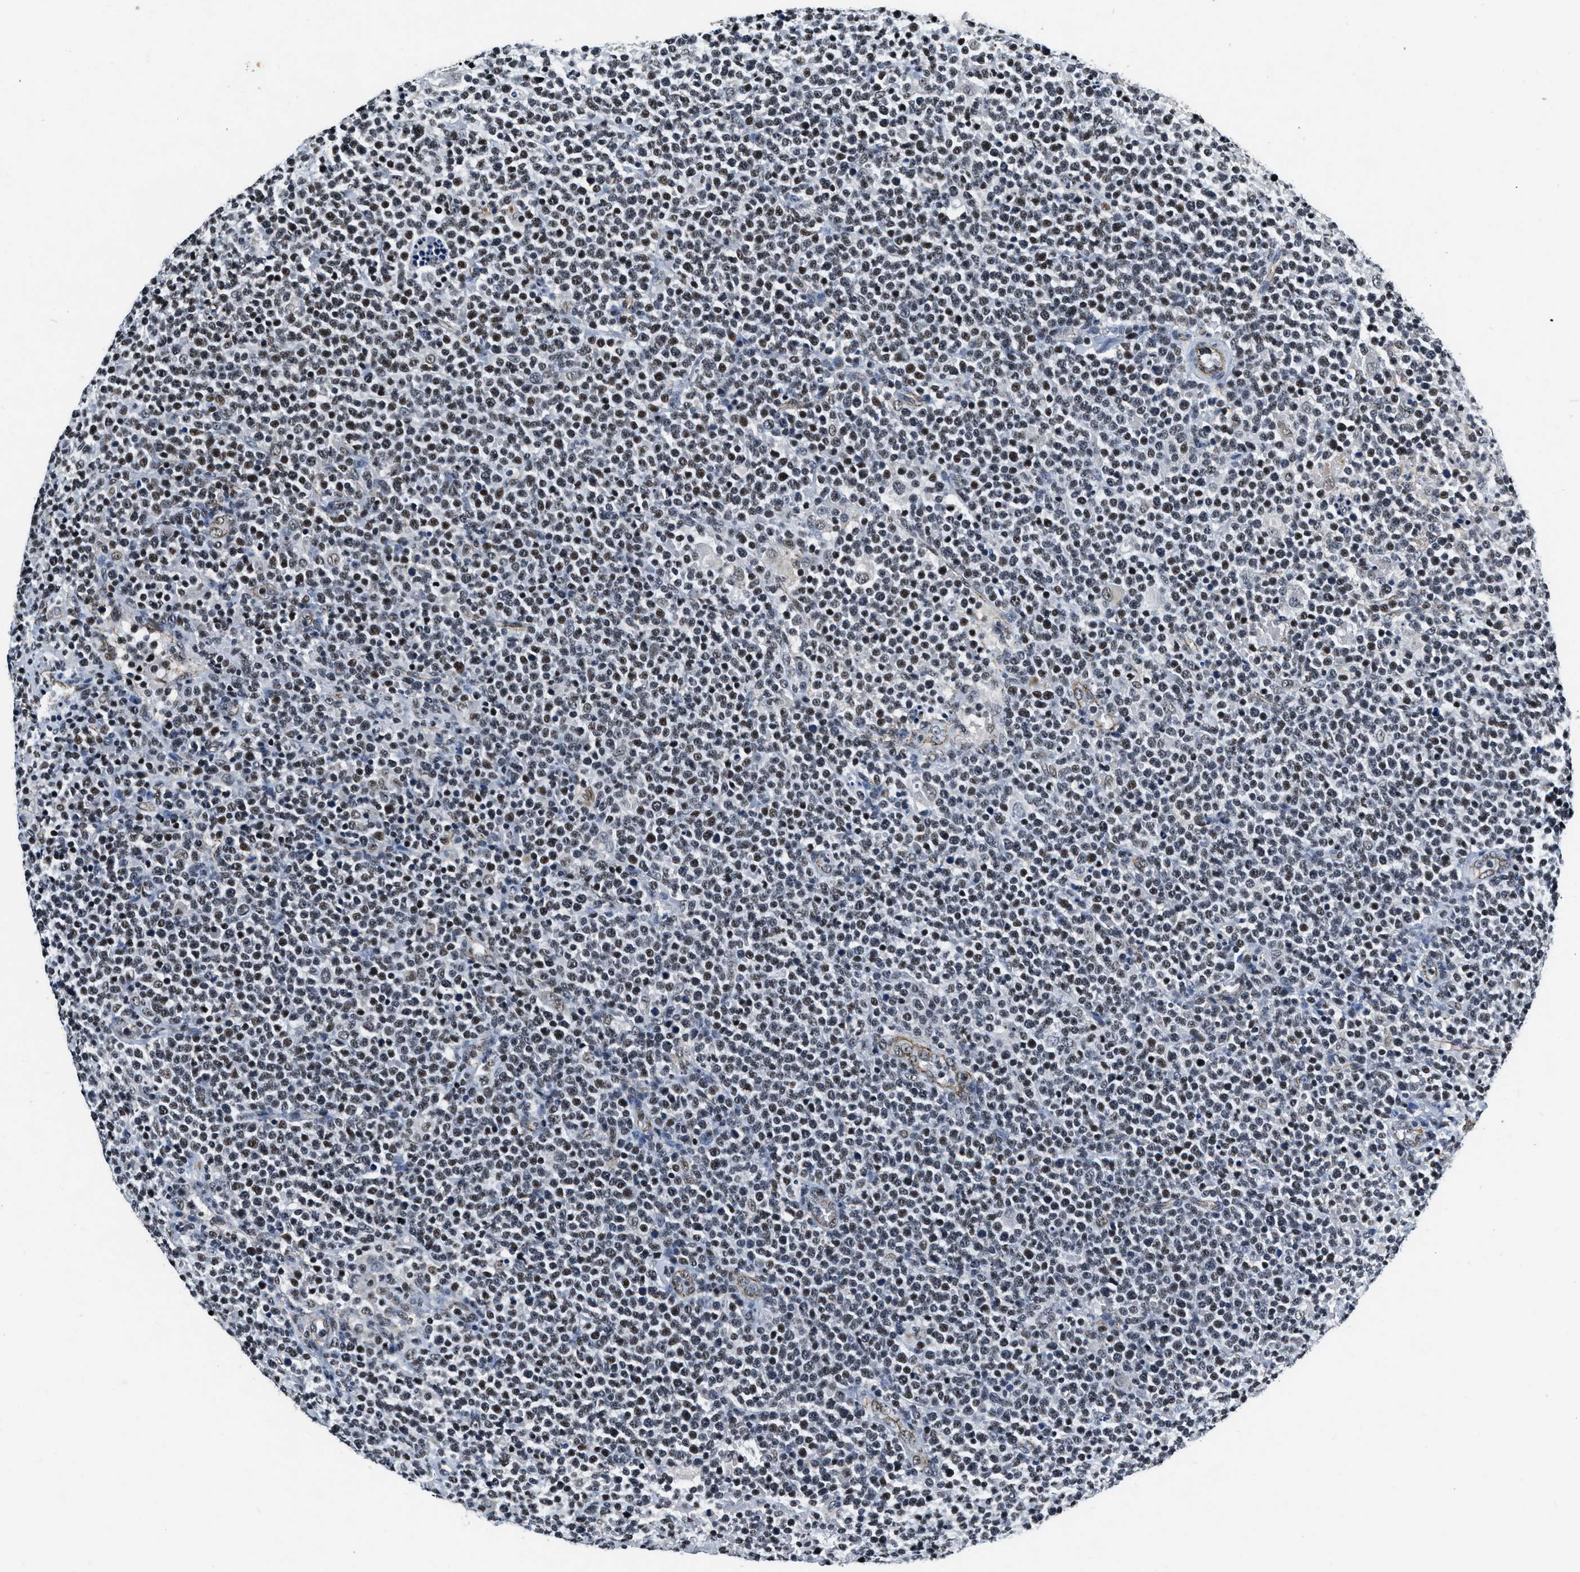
{"staining": {"intensity": "weak", "quantity": ">75%", "location": "nuclear"}, "tissue": "lymphoma", "cell_type": "Tumor cells", "image_type": "cancer", "snomed": [{"axis": "morphology", "description": "Malignant lymphoma, non-Hodgkin's type, High grade"}, {"axis": "topography", "description": "Lymph node"}], "caption": "Tumor cells display low levels of weak nuclear positivity in about >75% of cells in high-grade malignant lymphoma, non-Hodgkin's type.", "gene": "CCNE1", "patient": {"sex": "male", "age": 61}}